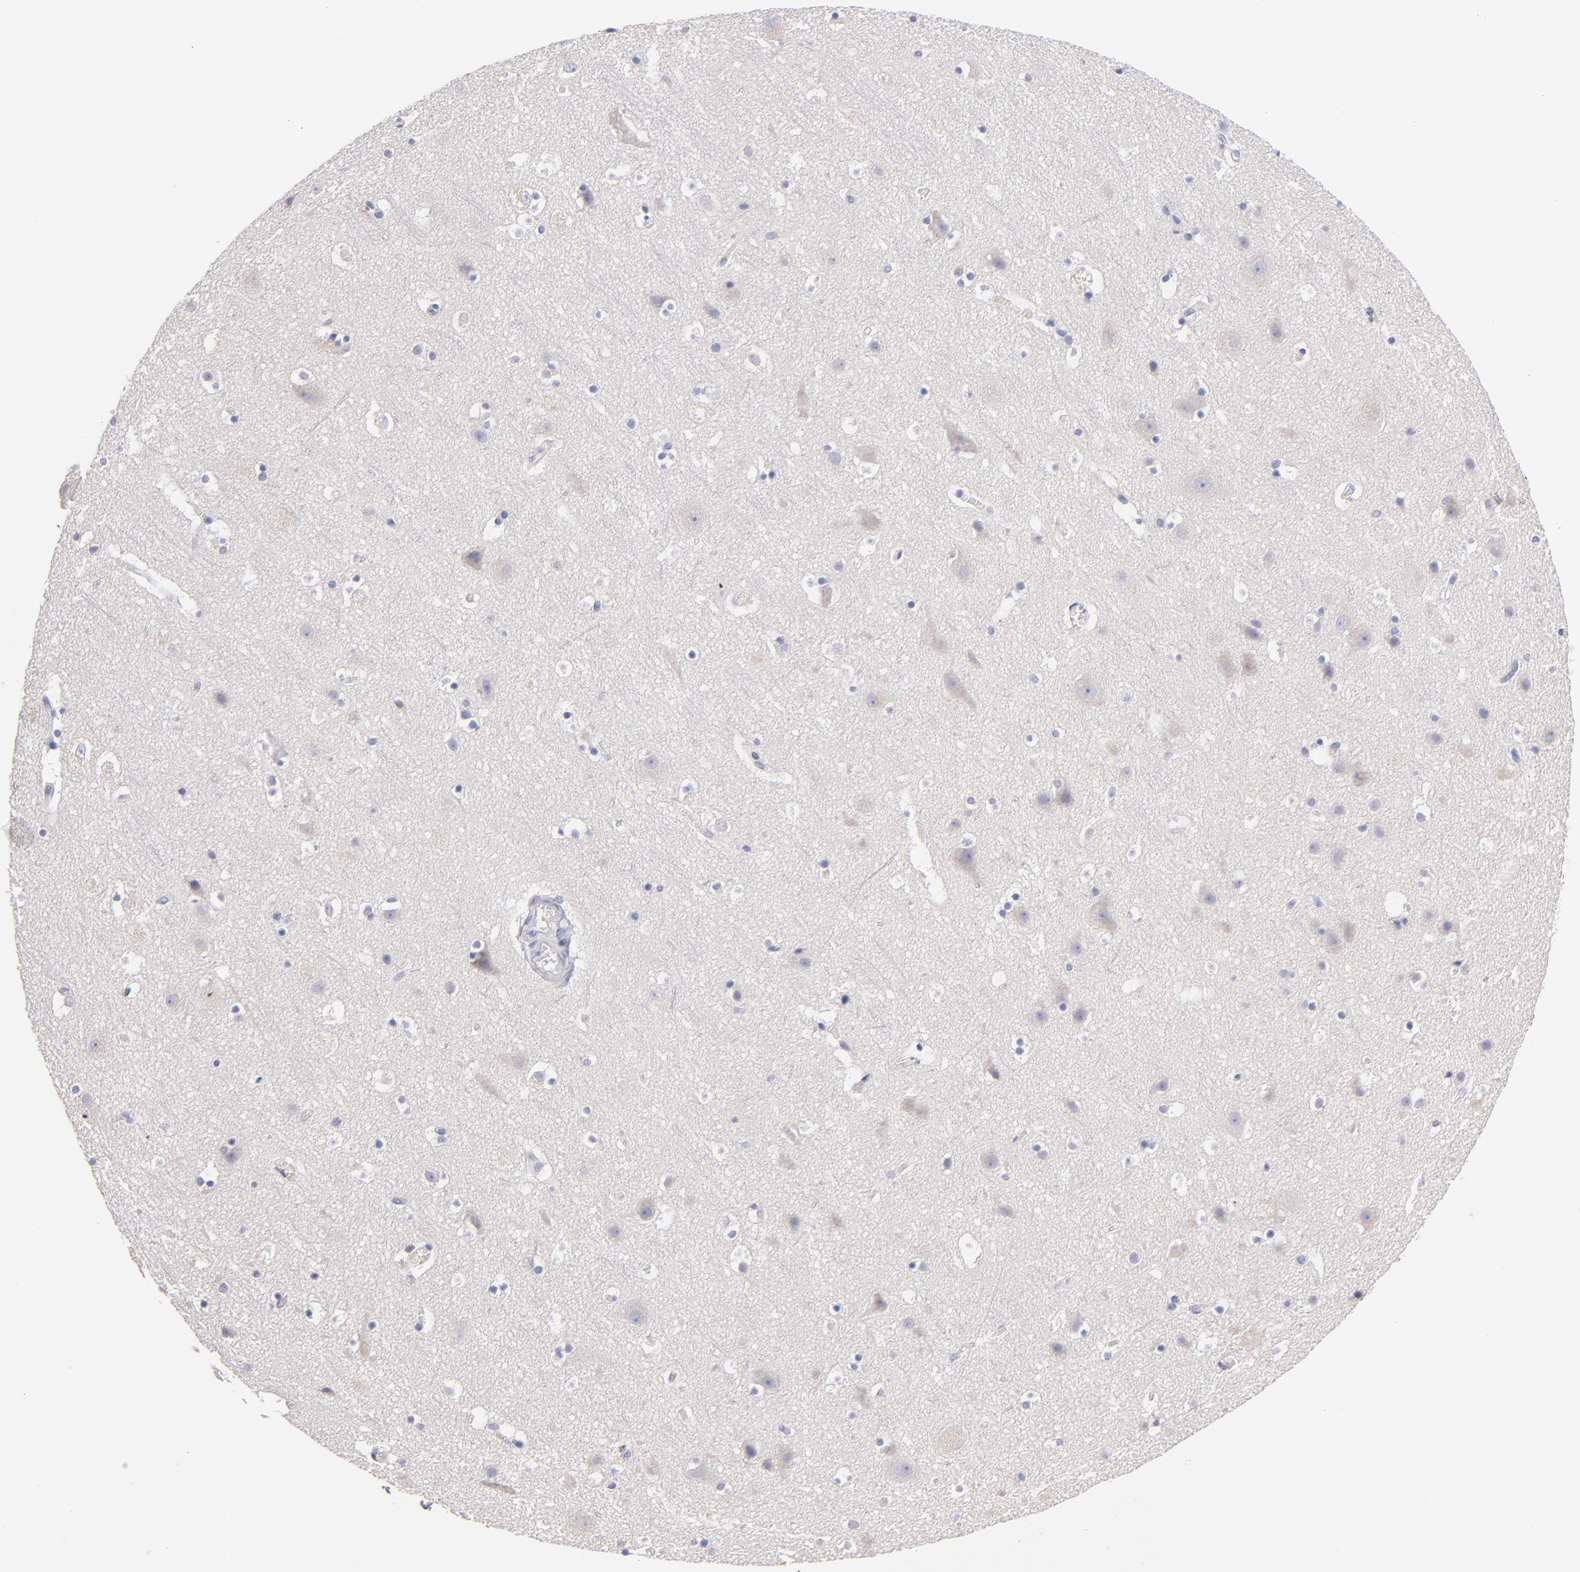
{"staining": {"intensity": "negative", "quantity": "none", "location": "none"}, "tissue": "cerebral cortex", "cell_type": "Endothelial cells", "image_type": "normal", "snomed": [{"axis": "morphology", "description": "Normal tissue, NOS"}, {"axis": "topography", "description": "Cerebral cortex"}], "caption": "The histopathology image demonstrates no staining of endothelial cells in unremarkable cerebral cortex. (DAB (3,3'-diaminobenzidine) IHC, high magnification).", "gene": "PLVAP", "patient": {"sex": "male", "age": 45}}